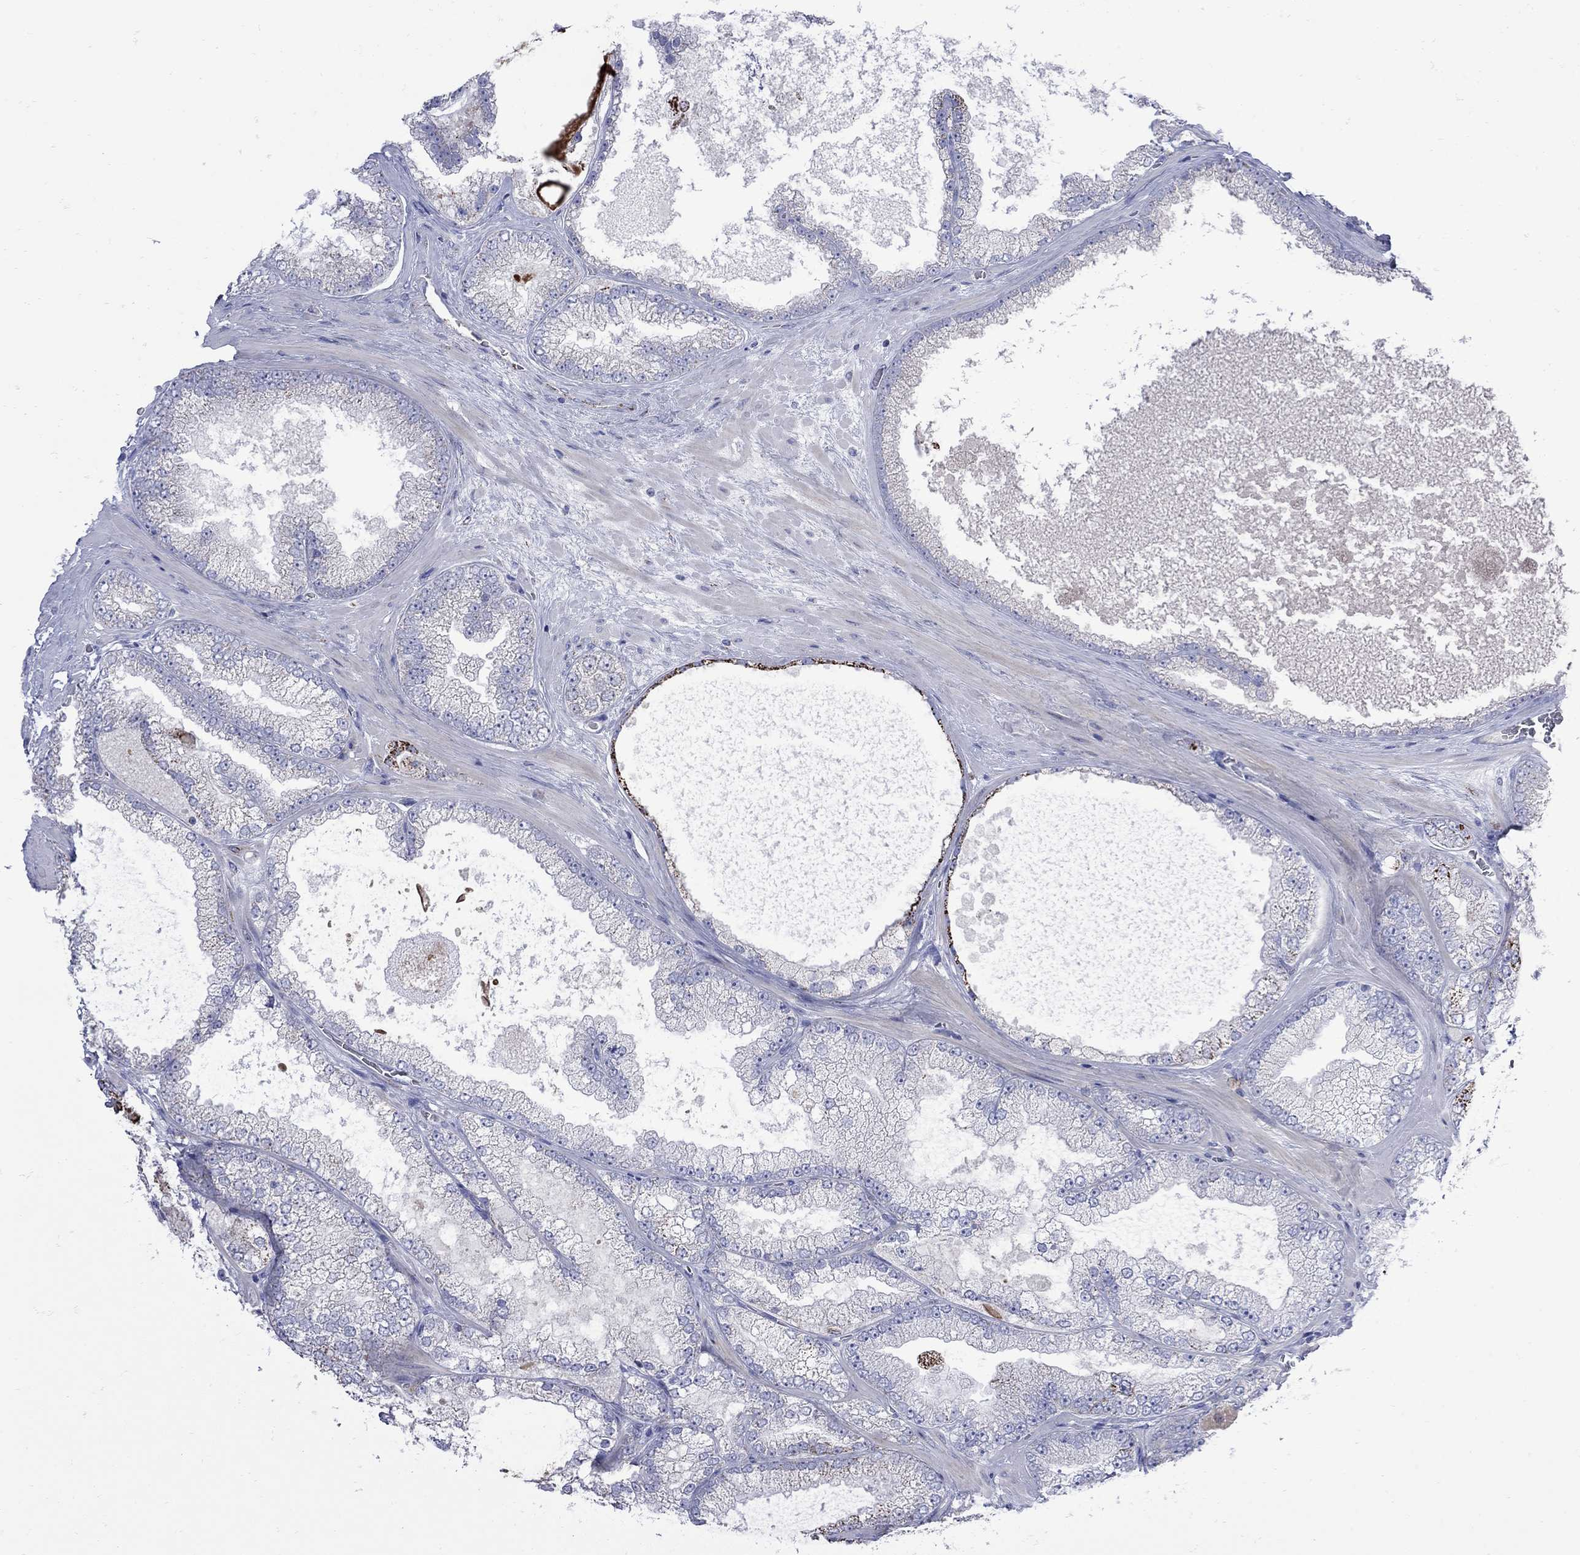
{"staining": {"intensity": "strong", "quantity": "<25%", "location": "cytoplasmic/membranous"}, "tissue": "prostate cancer", "cell_type": "Tumor cells", "image_type": "cancer", "snomed": [{"axis": "morphology", "description": "Adenocarcinoma, Low grade"}, {"axis": "topography", "description": "Prostate"}], "caption": "Protein staining shows strong cytoplasmic/membranous staining in approximately <25% of tumor cells in prostate cancer (low-grade adenocarcinoma). Immunohistochemistry (ihc) stains the protein in brown and the nuclei are stained blue.", "gene": "SESTD1", "patient": {"sex": "male", "age": 57}}